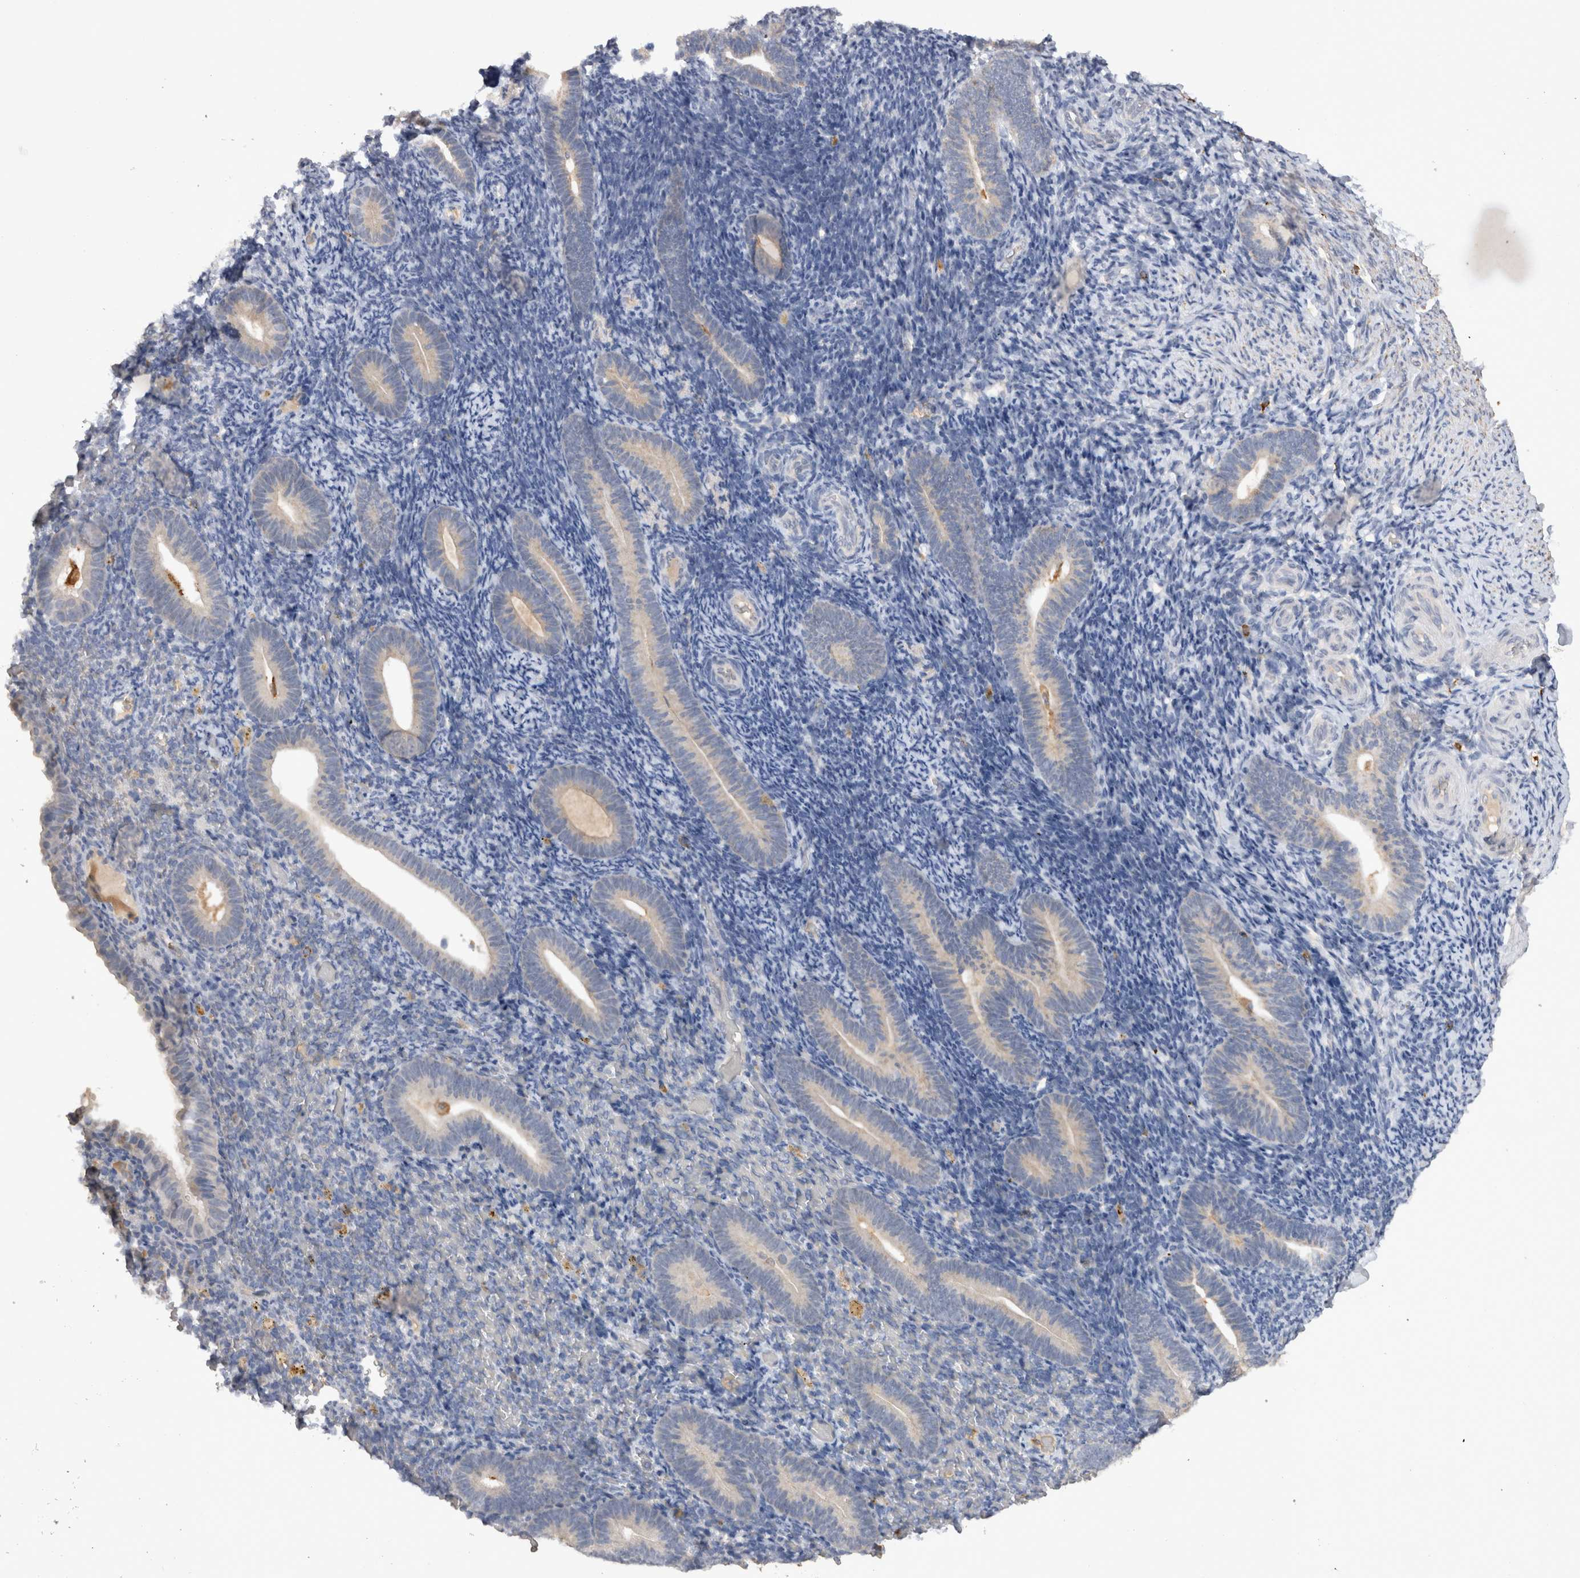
{"staining": {"intensity": "negative", "quantity": "none", "location": "none"}, "tissue": "endometrium", "cell_type": "Cells in endometrial stroma", "image_type": "normal", "snomed": [{"axis": "morphology", "description": "Normal tissue, NOS"}, {"axis": "topography", "description": "Endometrium"}], "caption": "The micrograph reveals no staining of cells in endometrial stroma in benign endometrium. The staining is performed using DAB (3,3'-diaminobenzidine) brown chromogen with nuclei counter-stained in using hematoxylin.", "gene": "VSIG4", "patient": {"sex": "female", "age": 51}}